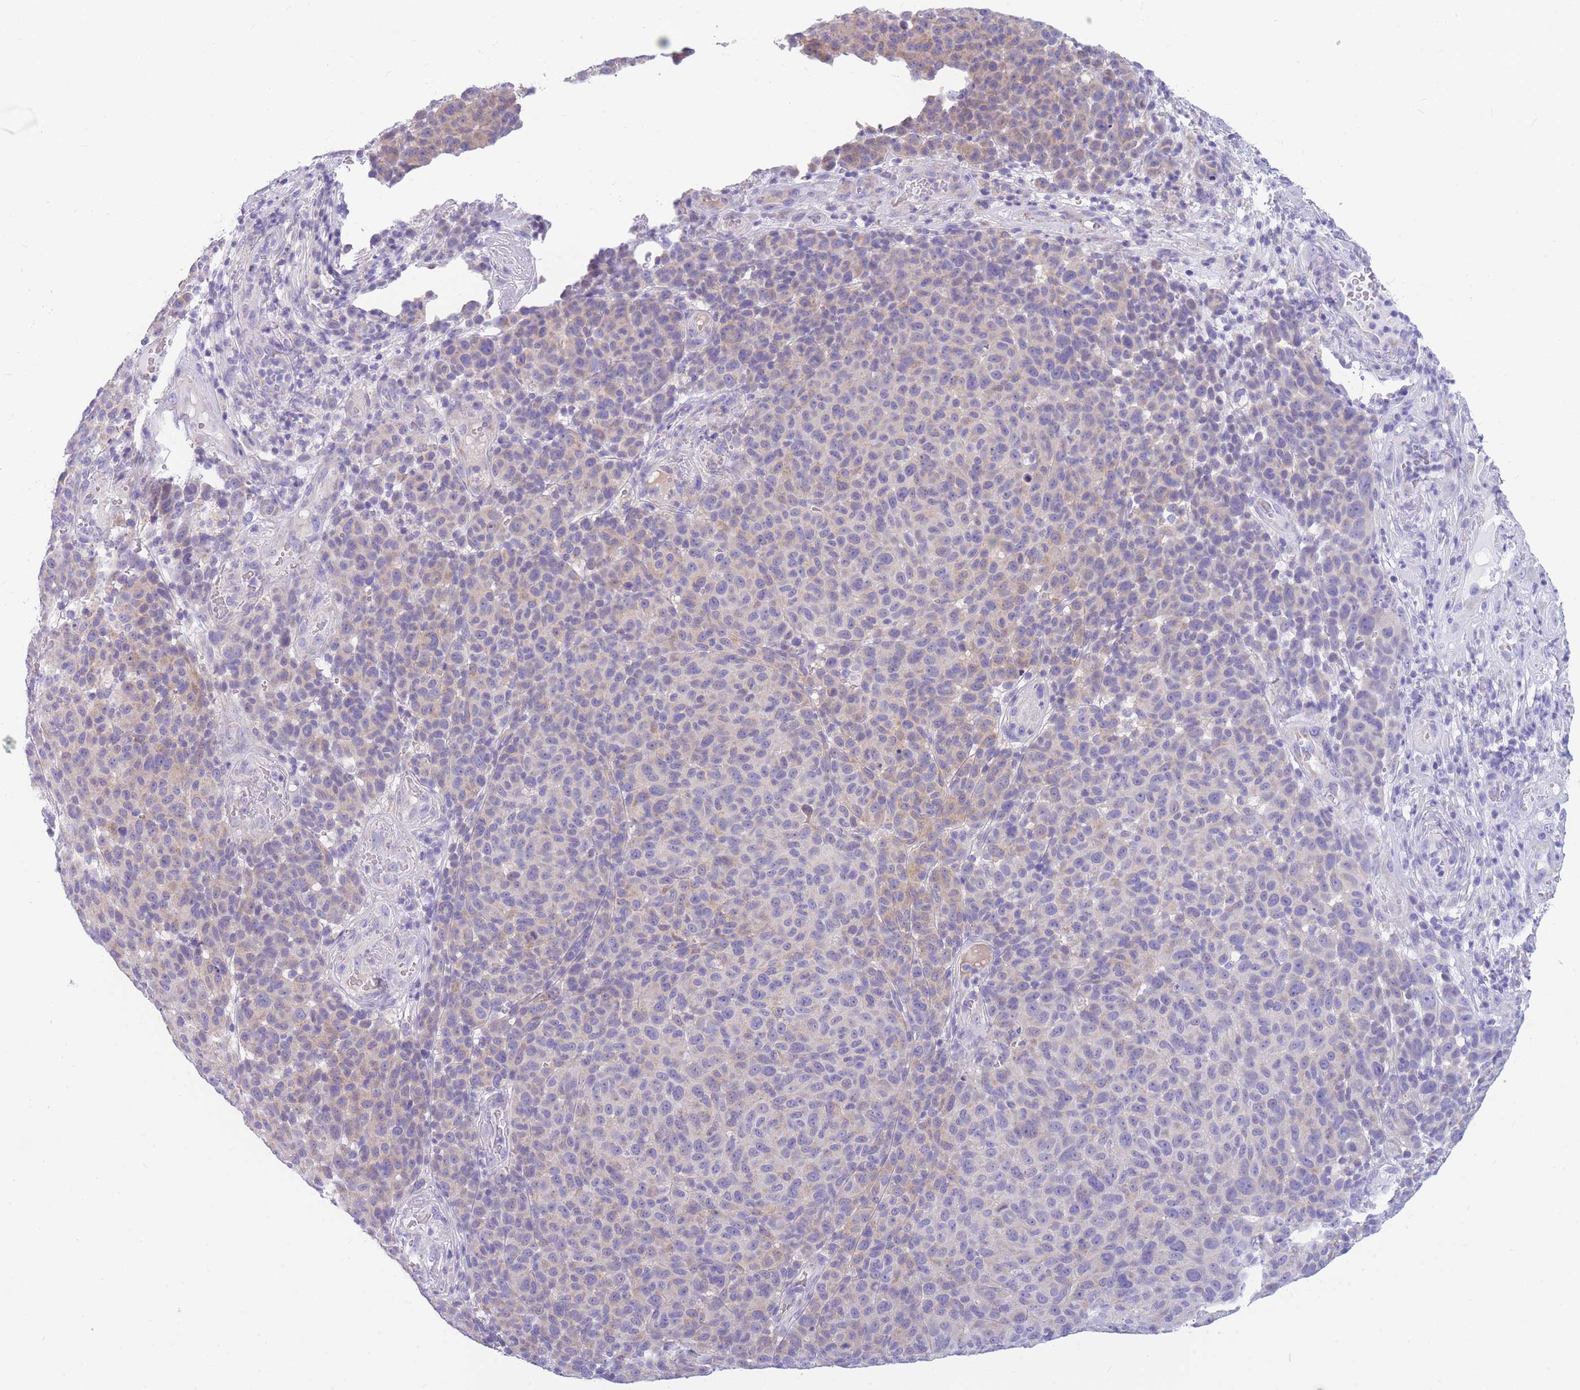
{"staining": {"intensity": "weak", "quantity": "<25%", "location": "cytoplasmic/membranous"}, "tissue": "melanoma", "cell_type": "Tumor cells", "image_type": "cancer", "snomed": [{"axis": "morphology", "description": "Malignant melanoma, NOS"}, {"axis": "topography", "description": "Skin"}], "caption": "High power microscopy histopathology image of an immunohistochemistry (IHC) photomicrograph of melanoma, revealing no significant expression in tumor cells.", "gene": "DHRS11", "patient": {"sex": "male", "age": 49}}